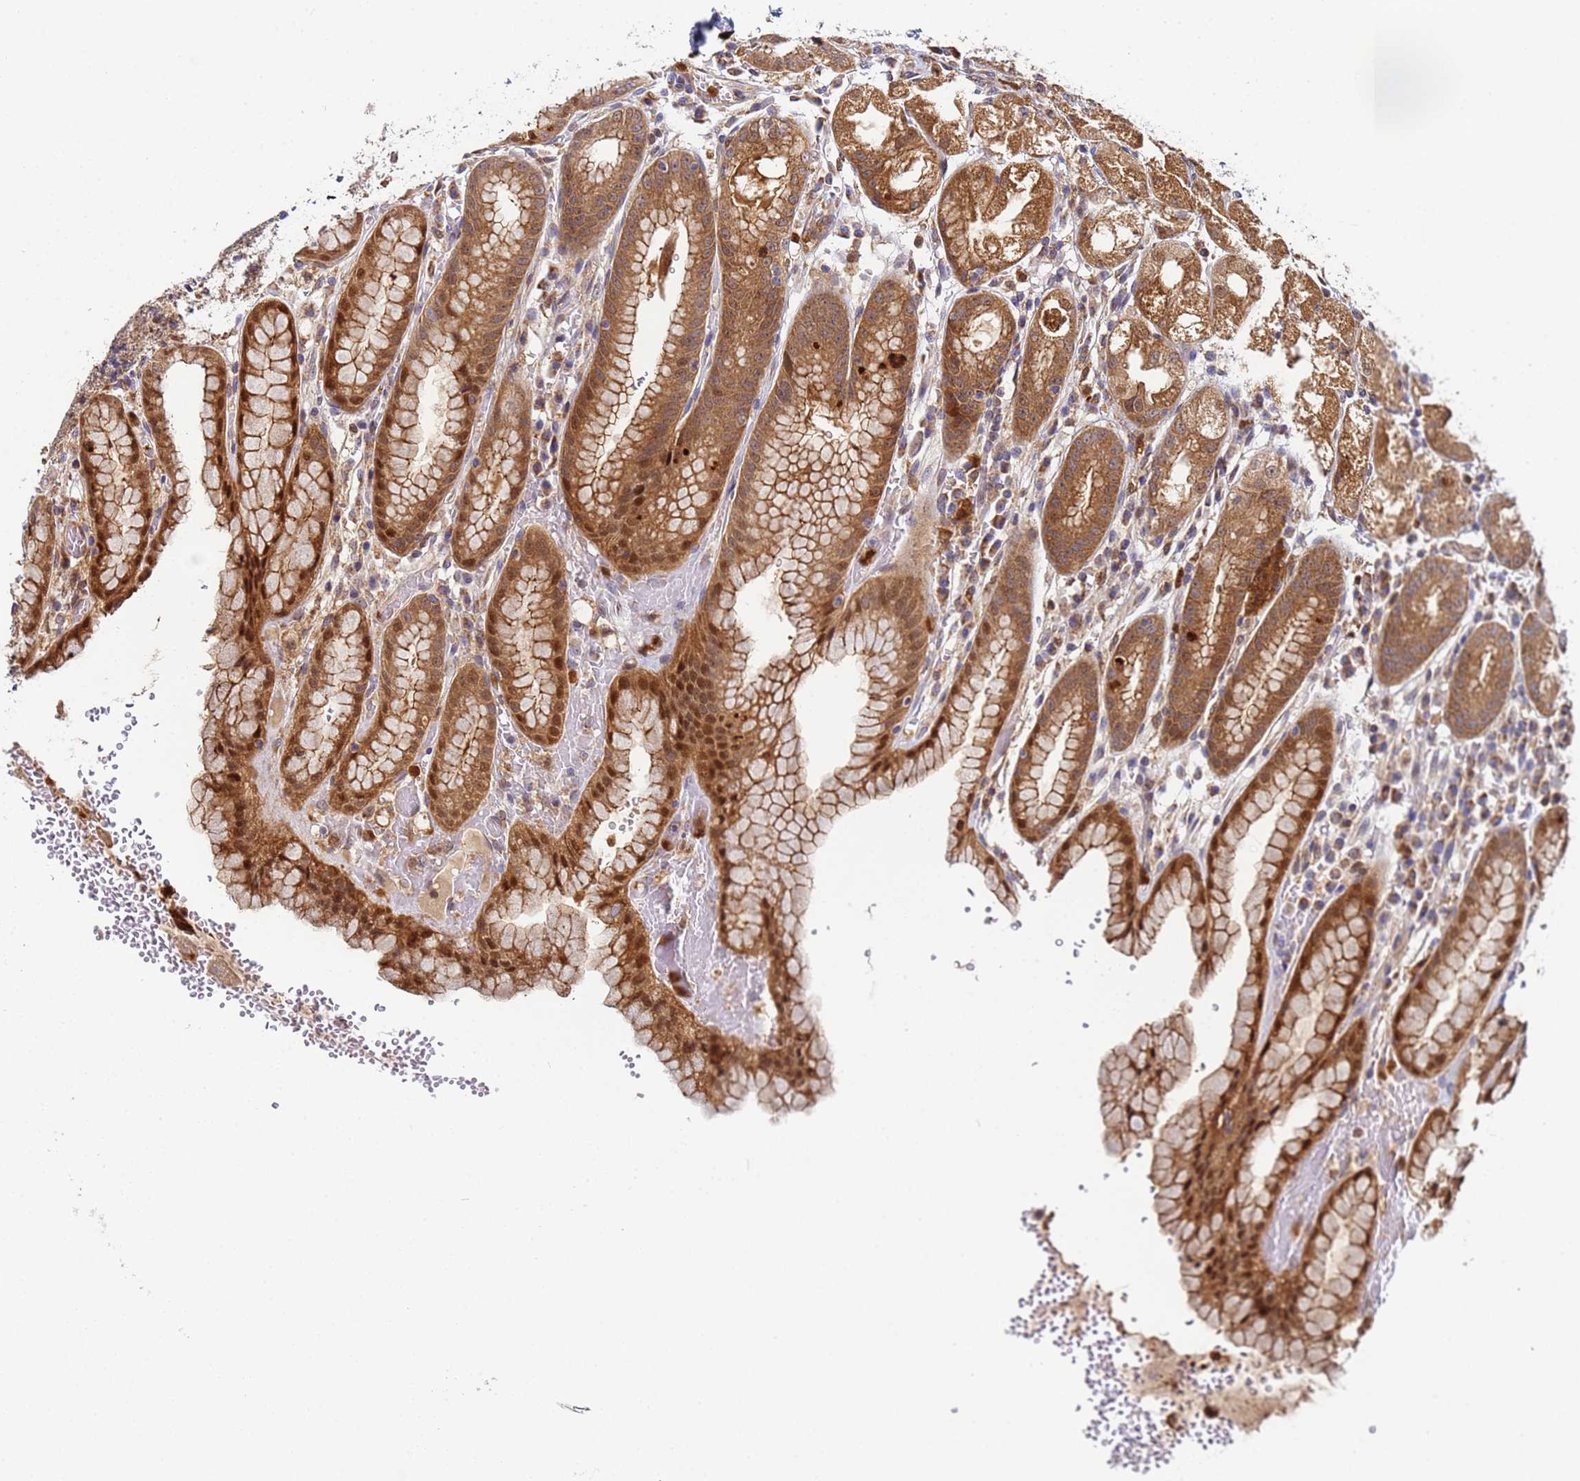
{"staining": {"intensity": "strong", "quantity": ">75%", "location": "cytoplasmic/membranous,nuclear"}, "tissue": "stomach", "cell_type": "Glandular cells", "image_type": "normal", "snomed": [{"axis": "morphology", "description": "Normal tissue, NOS"}, {"axis": "topography", "description": "Stomach, upper"}], "caption": "DAB (3,3'-diaminobenzidine) immunohistochemical staining of benign stomach exhibits strong cytoplasmic/membranous,nuclear protein expression in approximately >75% of glandular cells. (DAB IHC, brown staining for protein, blue staining for nuclei).", "gene": "CCDC127", "patient": {"sex": "male", "age": 52}}